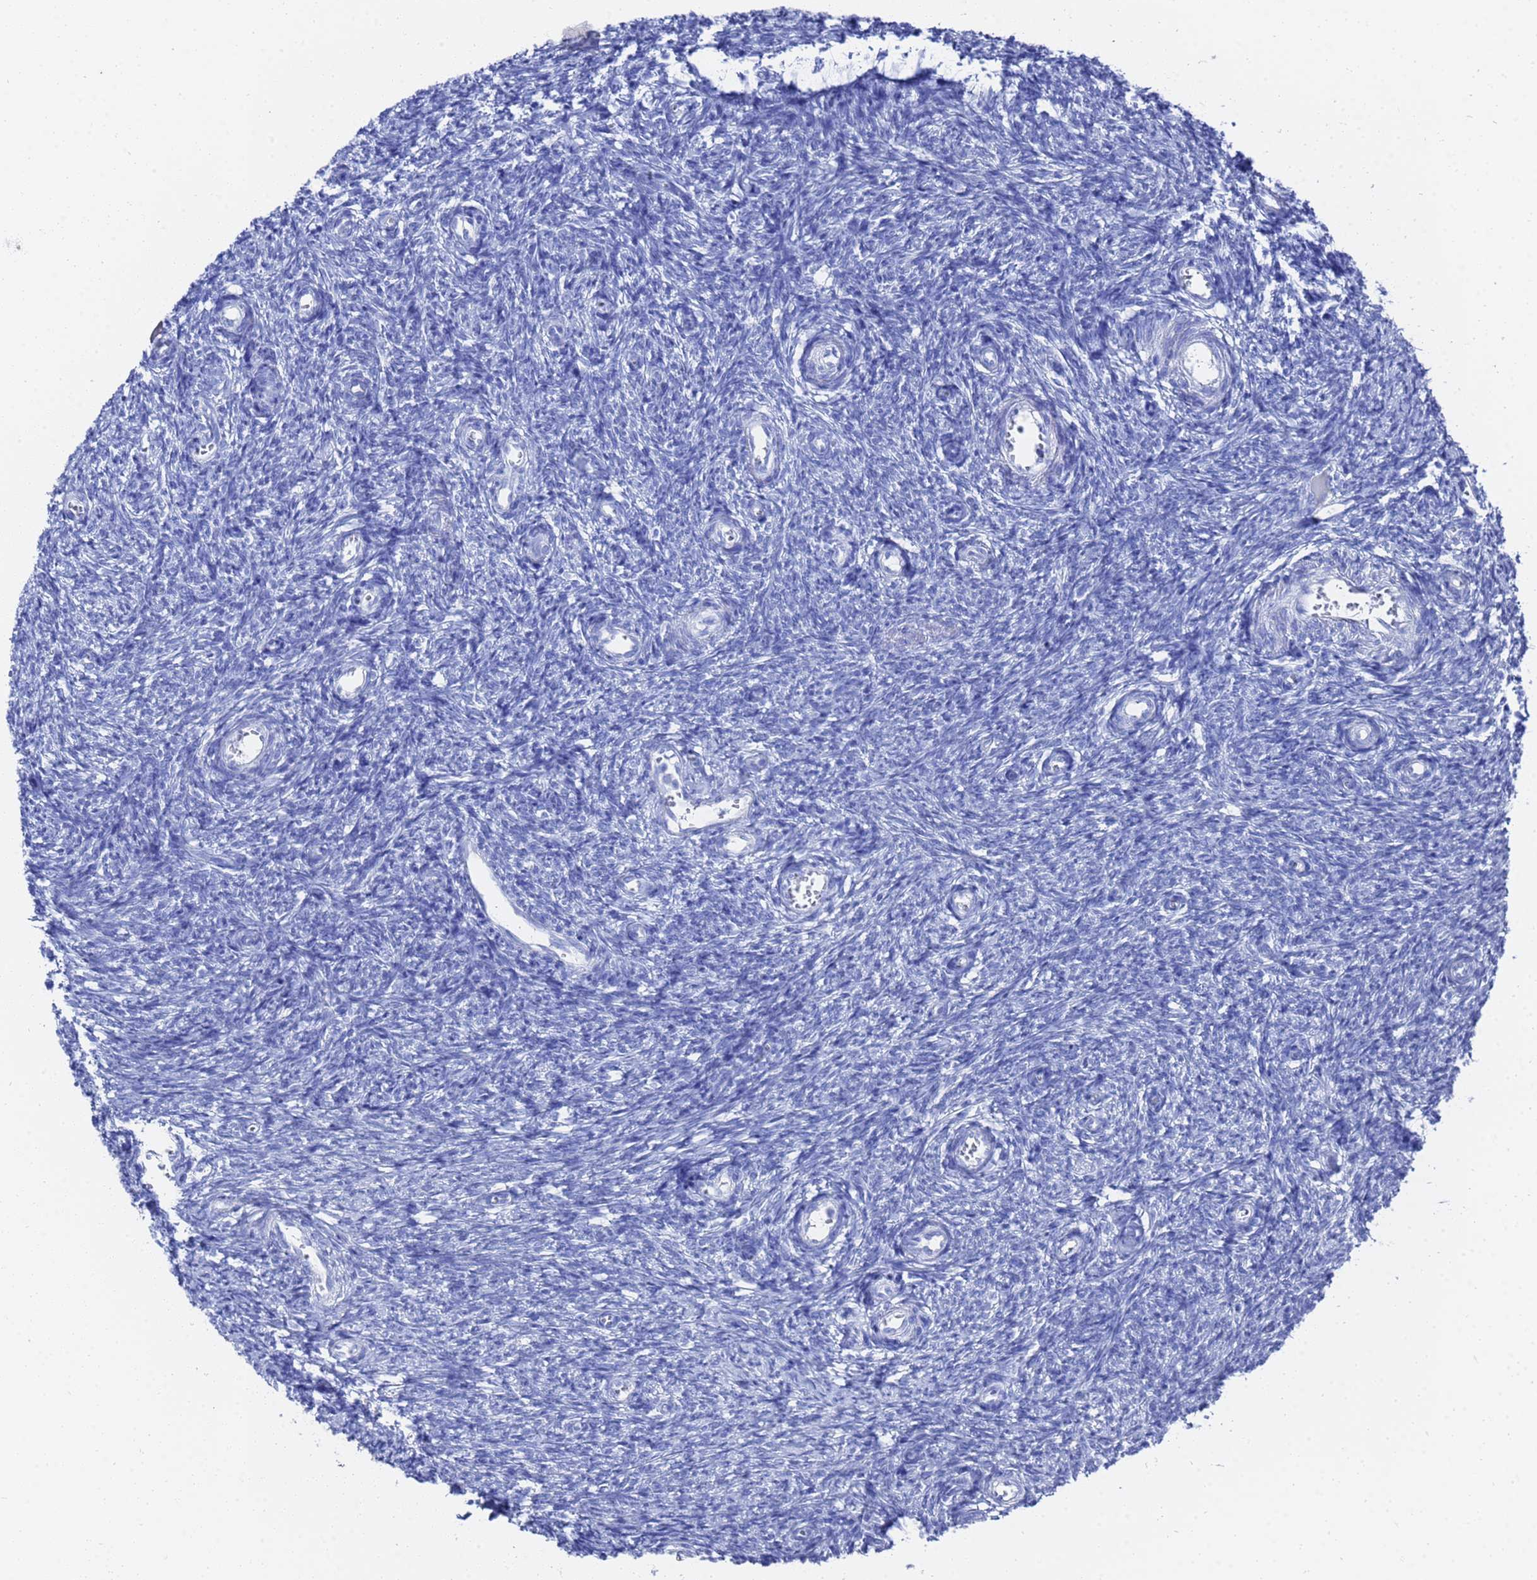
{"staining": {"intensity": "negative", "quantity": "none", "location": "none"}, "tissue": "ovary", "cell_type": "Ovarian stroma cells", "image_type": "normal", "snomed": [{"axis": "morphology", "description": "Normal tissue, NOS"}, {"axis": "topography", "description": "Ovary"}], "caption": "Human ovary stained for a protein using IHC demonstrates no positivity in ovarian stroma cells.", "gene": "GGT1", "patient": {"sex": "female", "age": 44}}